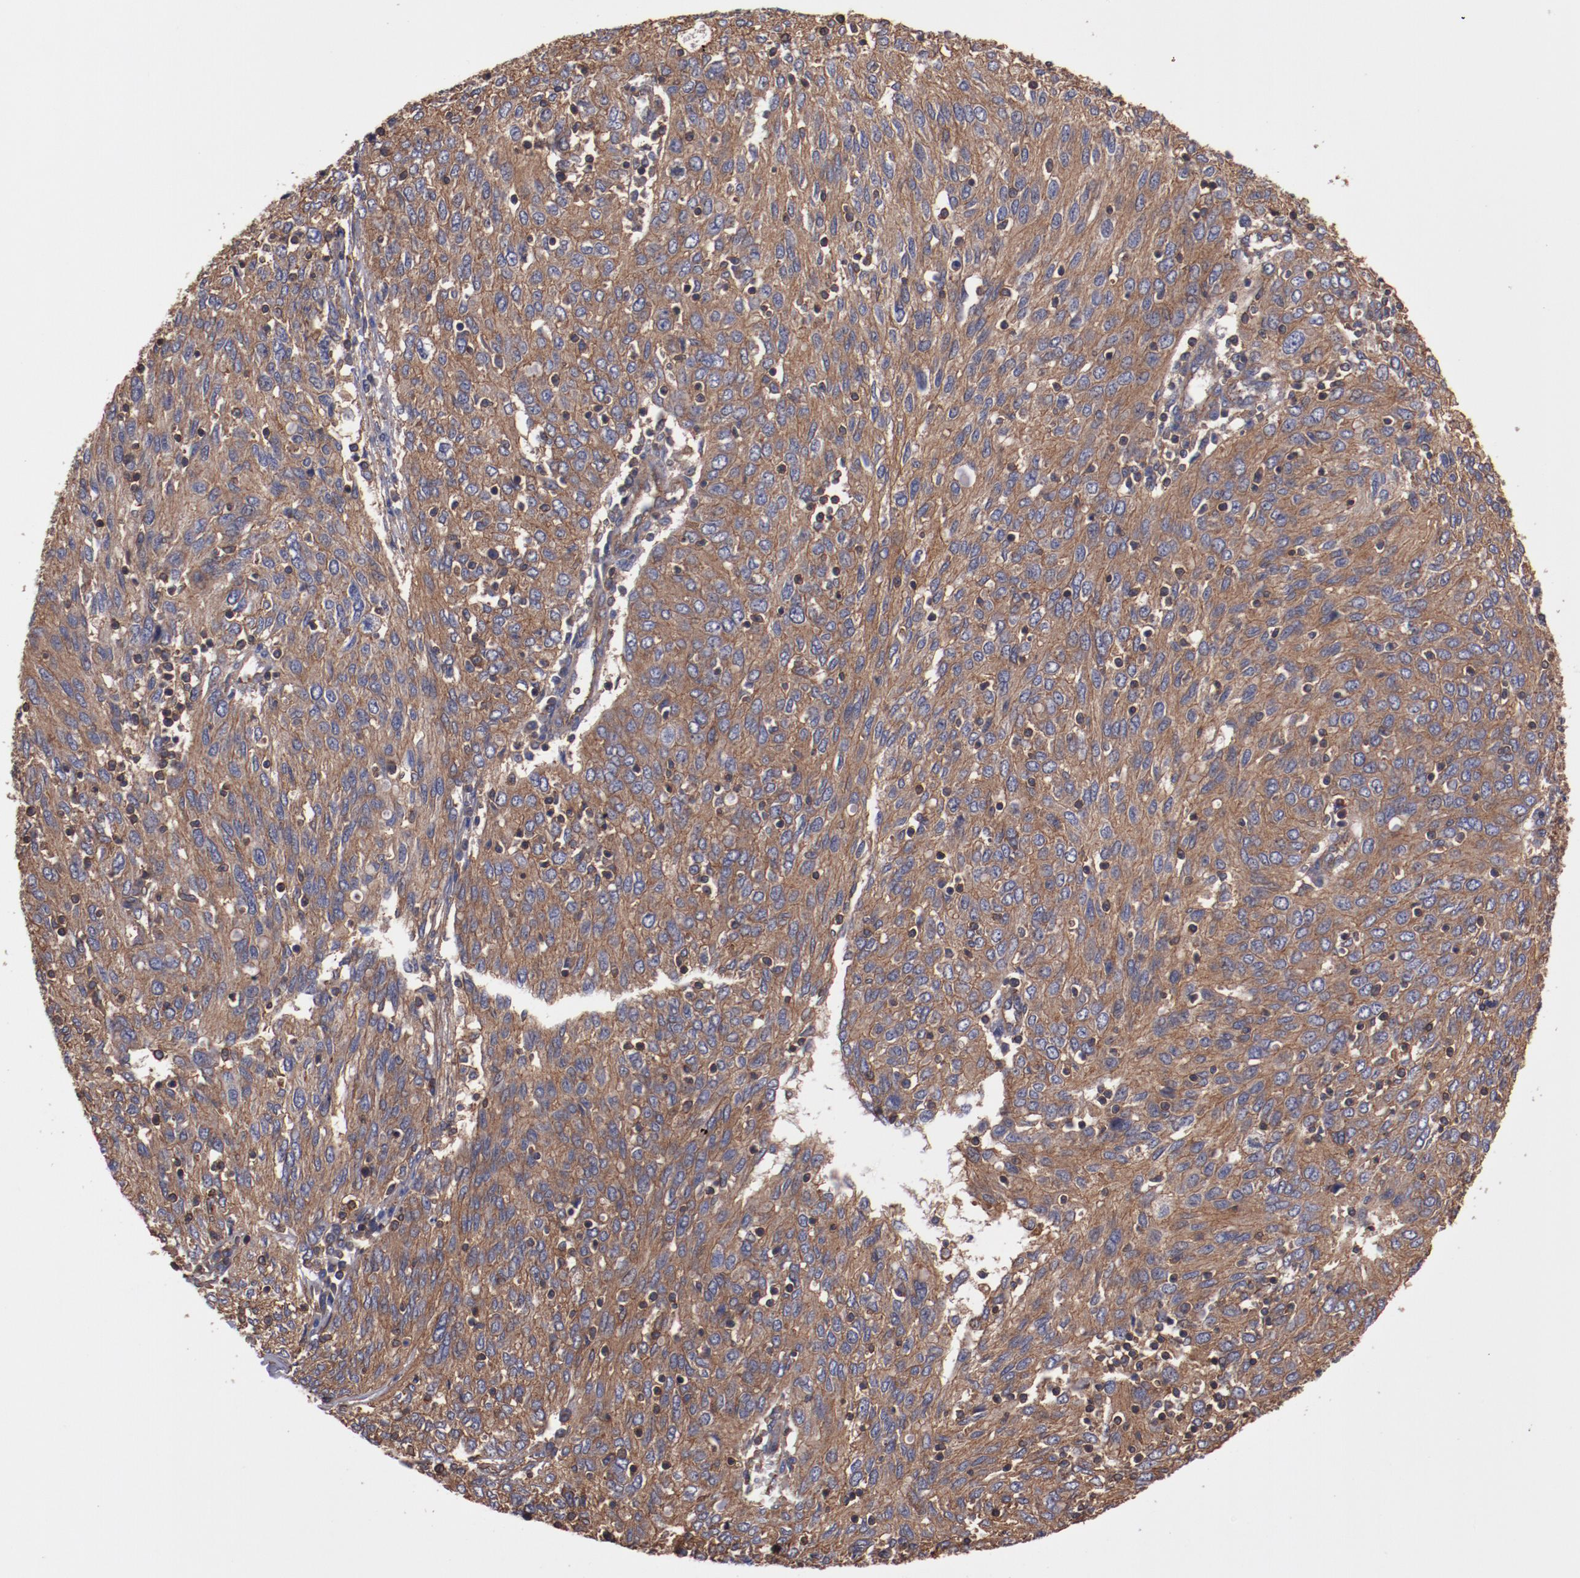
{"staining": {"intensity": "moderate", "quantity": ">75%", "location": "cytoplasmic/membranous"}, "tissue": "ovarian cancer", "cell_type": "Tumor cells", "image_type": "cancer", "snomed": [{"axis": "morphology", "description": "Carcinoma, endometroid"}, {"axis": "topography", "description": "Ovary"}], "caption": "This photomicrograph exhibits immunohistochemistry (IHC) staining of ovarian cancer (endometroid carcinoma), with medium moderate cytoplasmic/membranous expression in about >75% of tumor cells.", "gene": "TMOD3", "patient": {"sex": "female", "age": 50}}